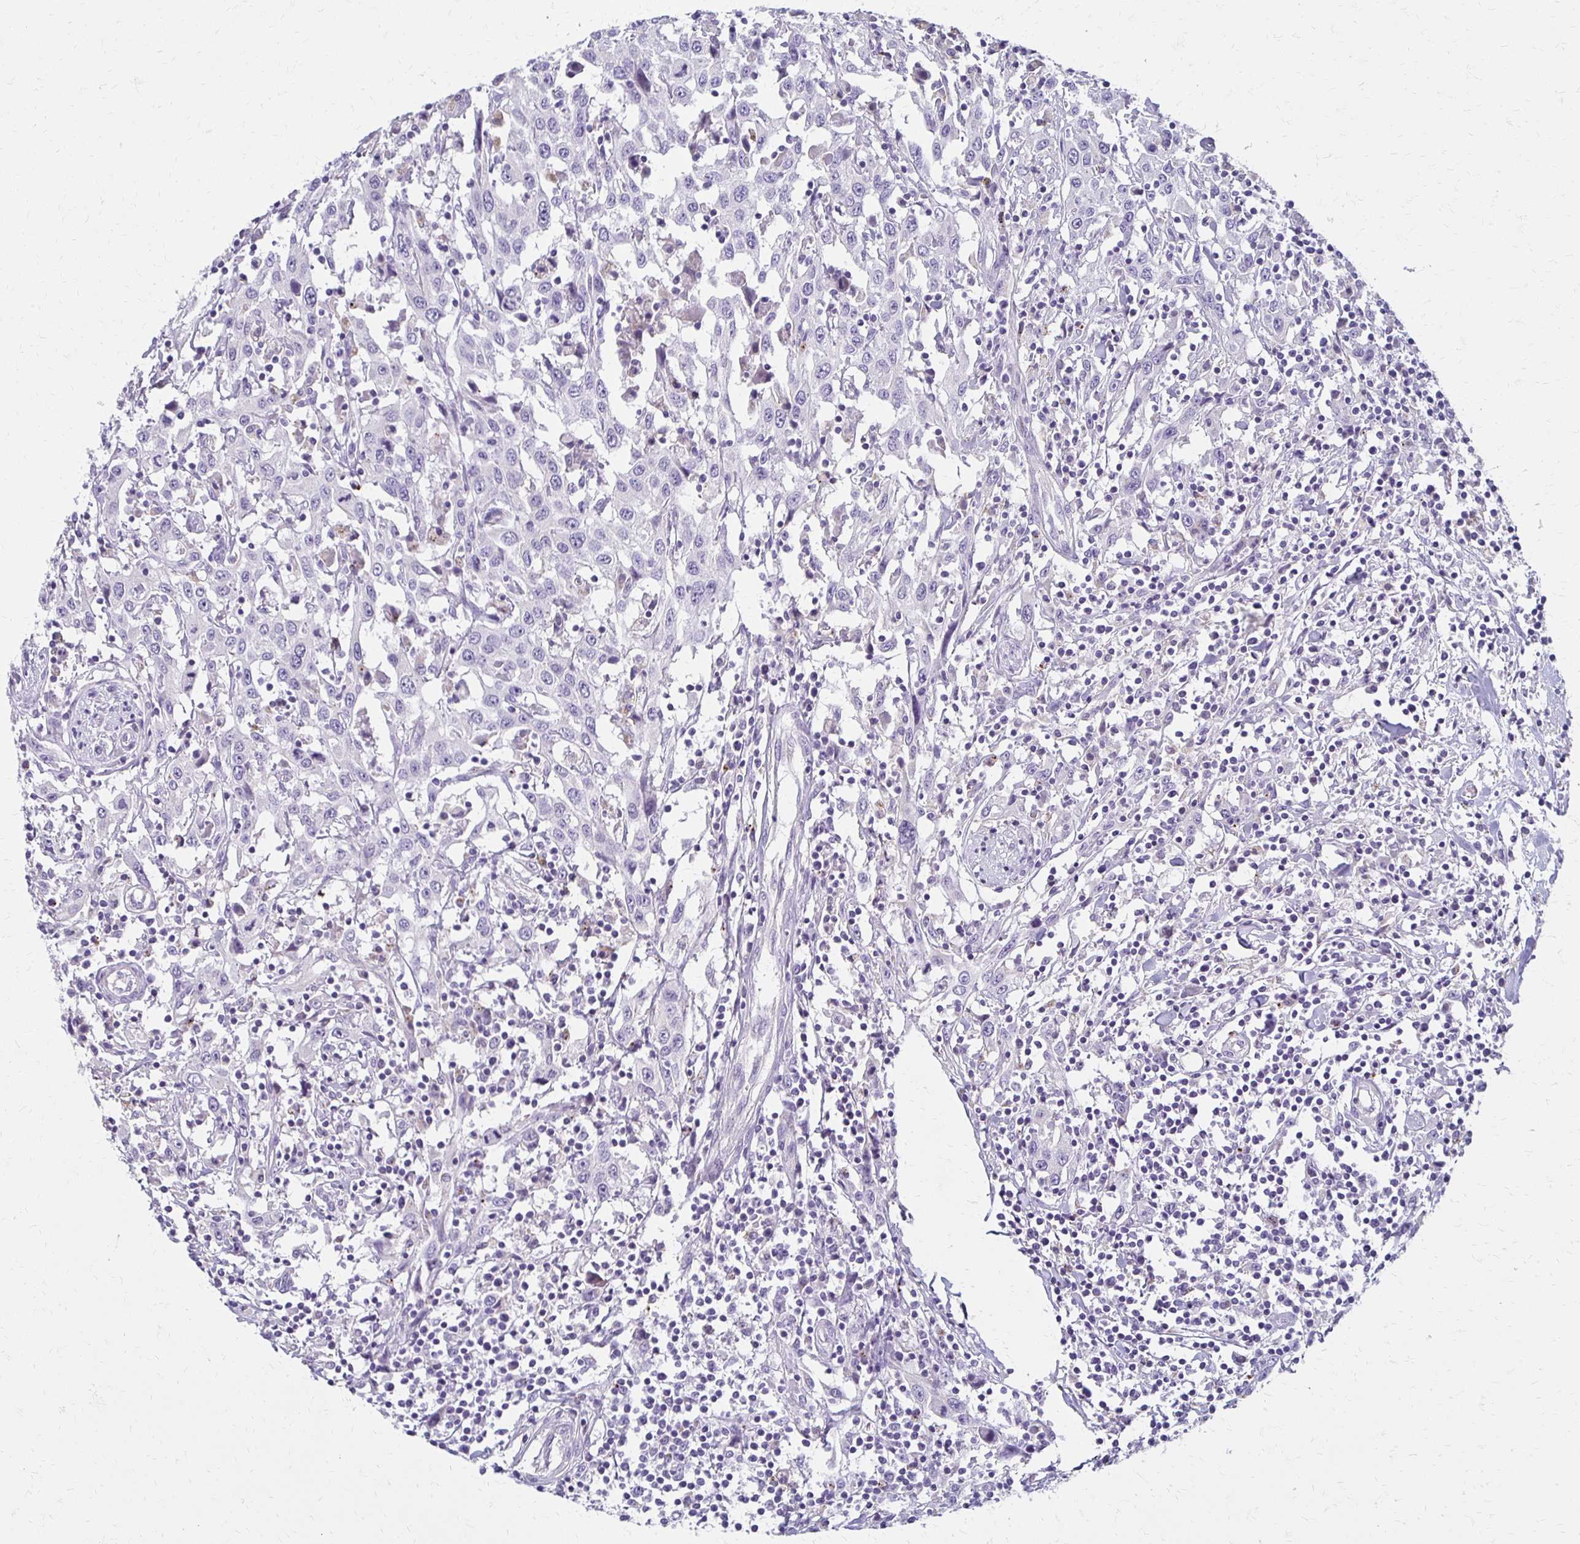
{"staining": {"intensity": "negative", "quantity": "none", "location": "none"}, "tissue": "urothelial cancer", "cell_type": "Tumor cells", "image_type": "cancer", "snomed": [{"axis": "morphology", "description": "Urothelial carcinoma, High grade"}, {"axis": "topography", "description": "Urinary bladder"}], "caption": "This is an immunohistochemistry image of human urothelial carcinoma (high-grade). There is no staining in tumor cells.", "gene": "BBS12", "patient": {"sex": "male", "age": 61}}